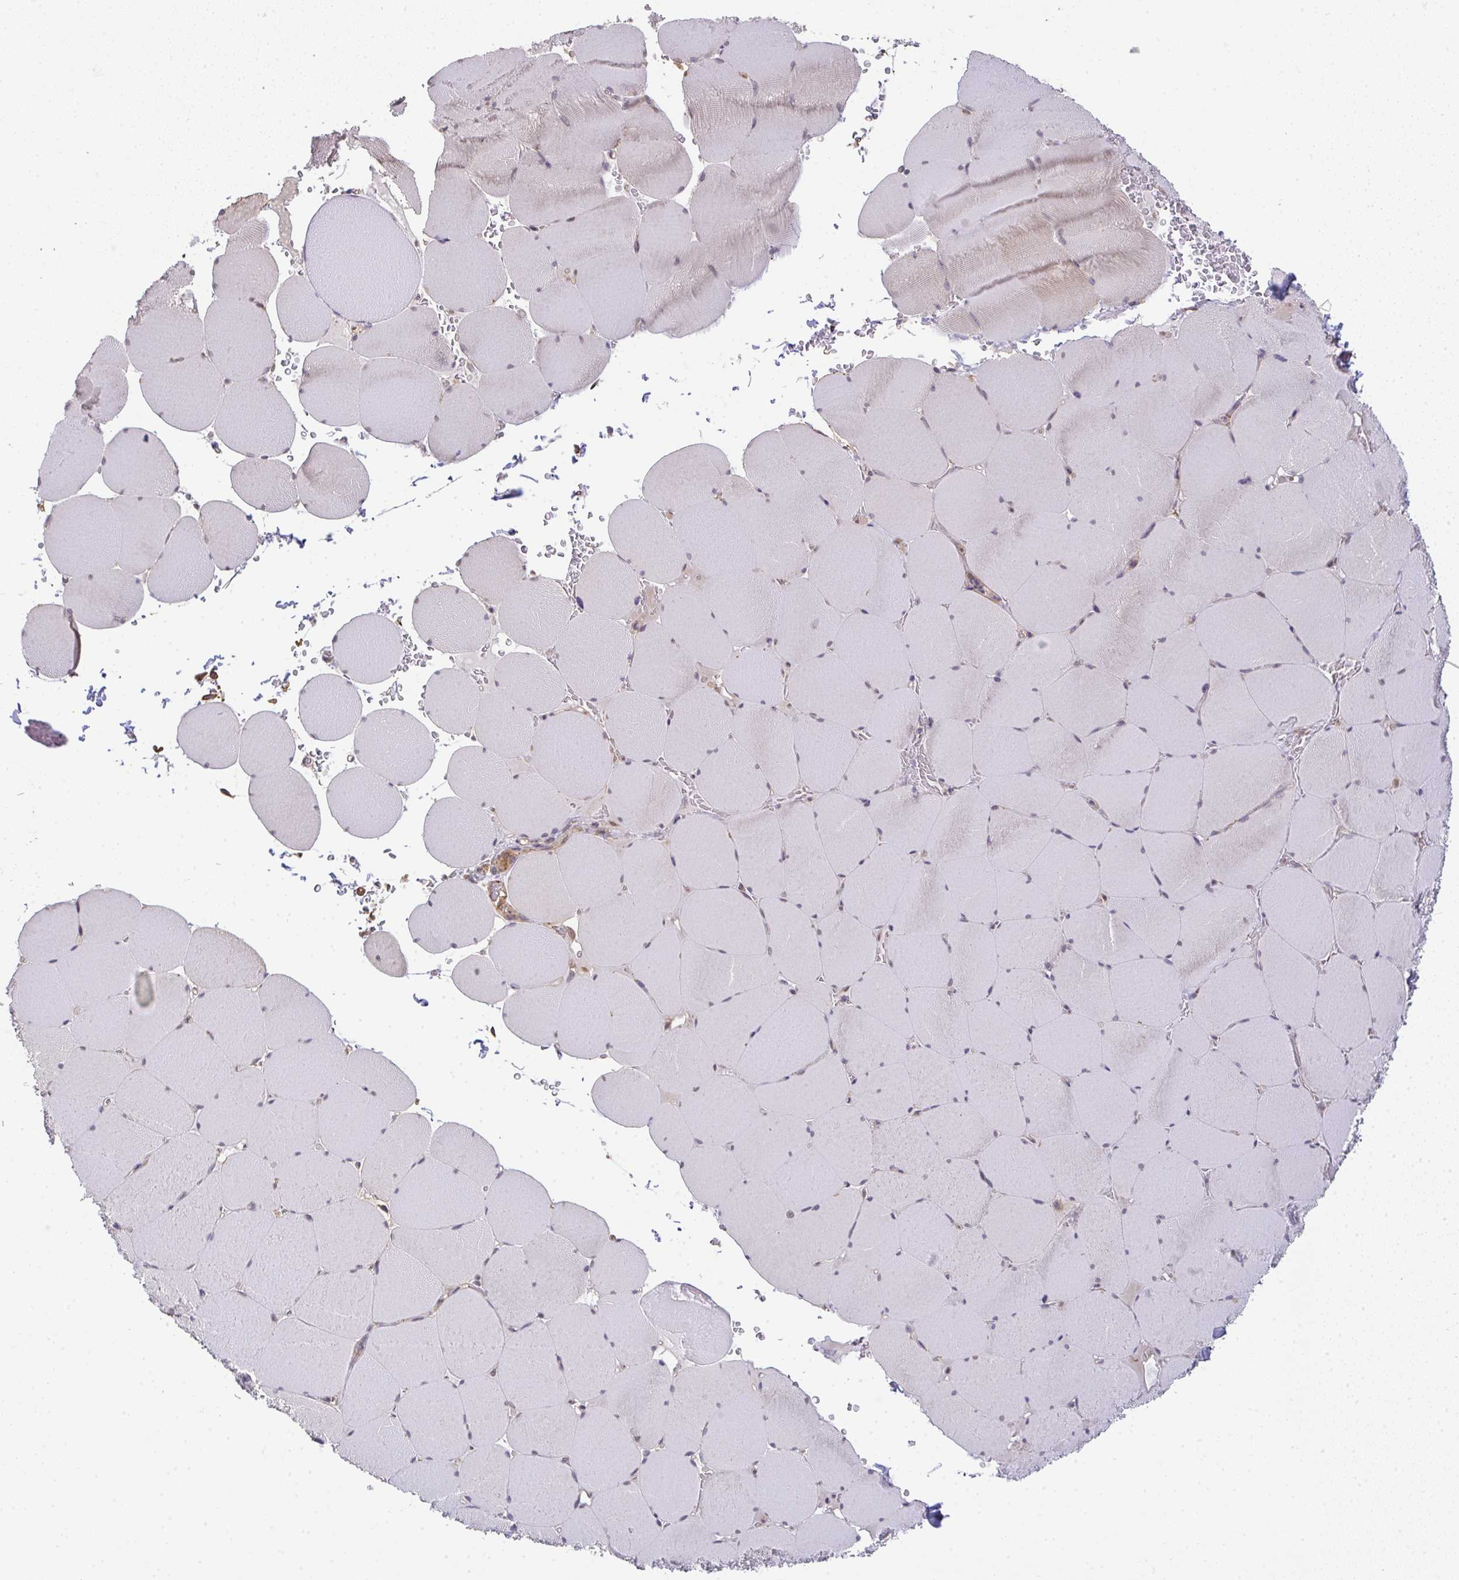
{"staining": {"intensity": "weak", "quantity": "<25%", "location": "cytoplasmic/membranous"}, "tissue": "skeletal muscle", "cell_type": "Myocytes", "image_type": "normal", "snomed": [{"axis": "morphology", "description": "Normal tissue, NOS"}, {"axis": "topography", "description": "Skeletal muscle"}, {"axis": "topography", "description": "Head-Neck"}], "caption": "This is a image of IHC staining of unremarkable skeletal muscle, which shows no expression in myocytes. (Stains: DAB immunohistochemistry with hematoxylin counter stain, Microscopy: brightfield microscopy at high magnification).", "gene": "EEF1AKMT1", "patient": {"sex": "male", "age": 66}}